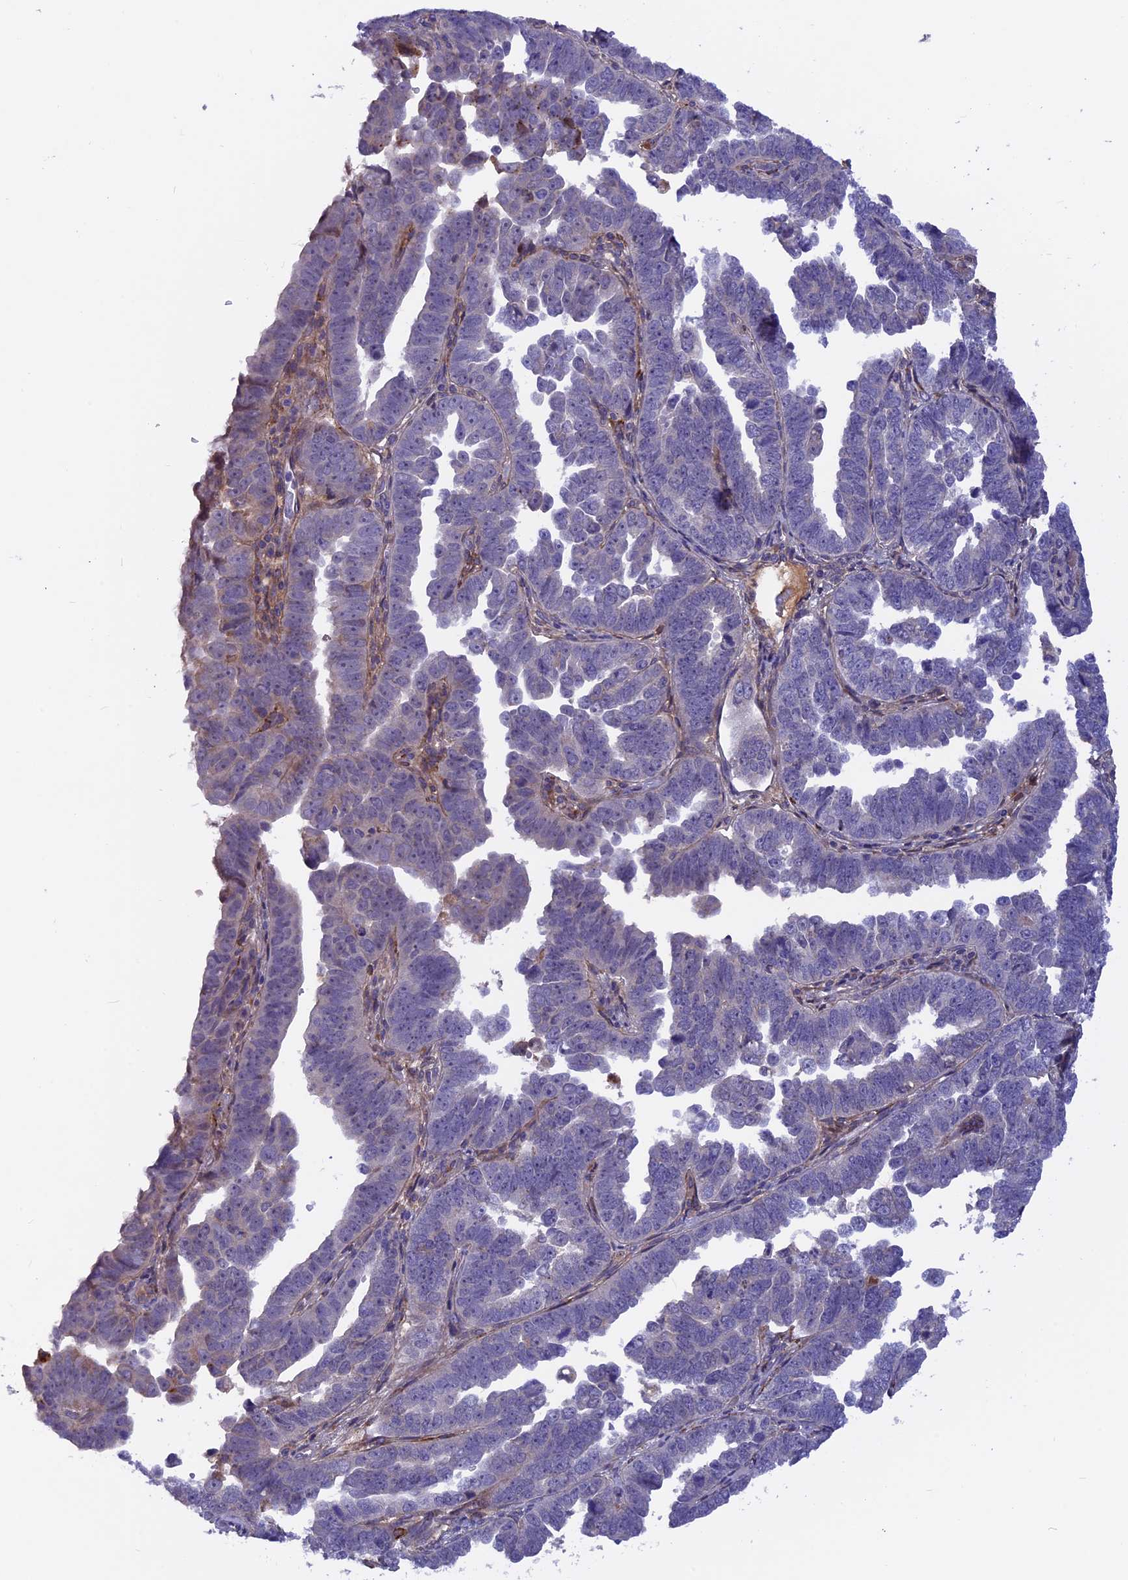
{"staining": {"intensity": "negative", "quantity": "none", "location": "none"}, "tissue": "endometrial cancer", "cell_type": "Tumor cells", "image_type": "cancer", "snomed": [{"axis": "morphology", "description": "Adenocarcinoma, NOS"}, {"axis": "topography", "description": "Endometrium"}], "caption": "Endometrial cancer (adenocarcinoma) was stained to show a protein in brown. There is no significant staining in tumor cells. (Stains: DAB IHC with hematoxylin counter stain, Microscopy: brightfield microscopy at high magnification).", "gene": "COL4A3", "patient": {"sex": "female", "age": 75}}